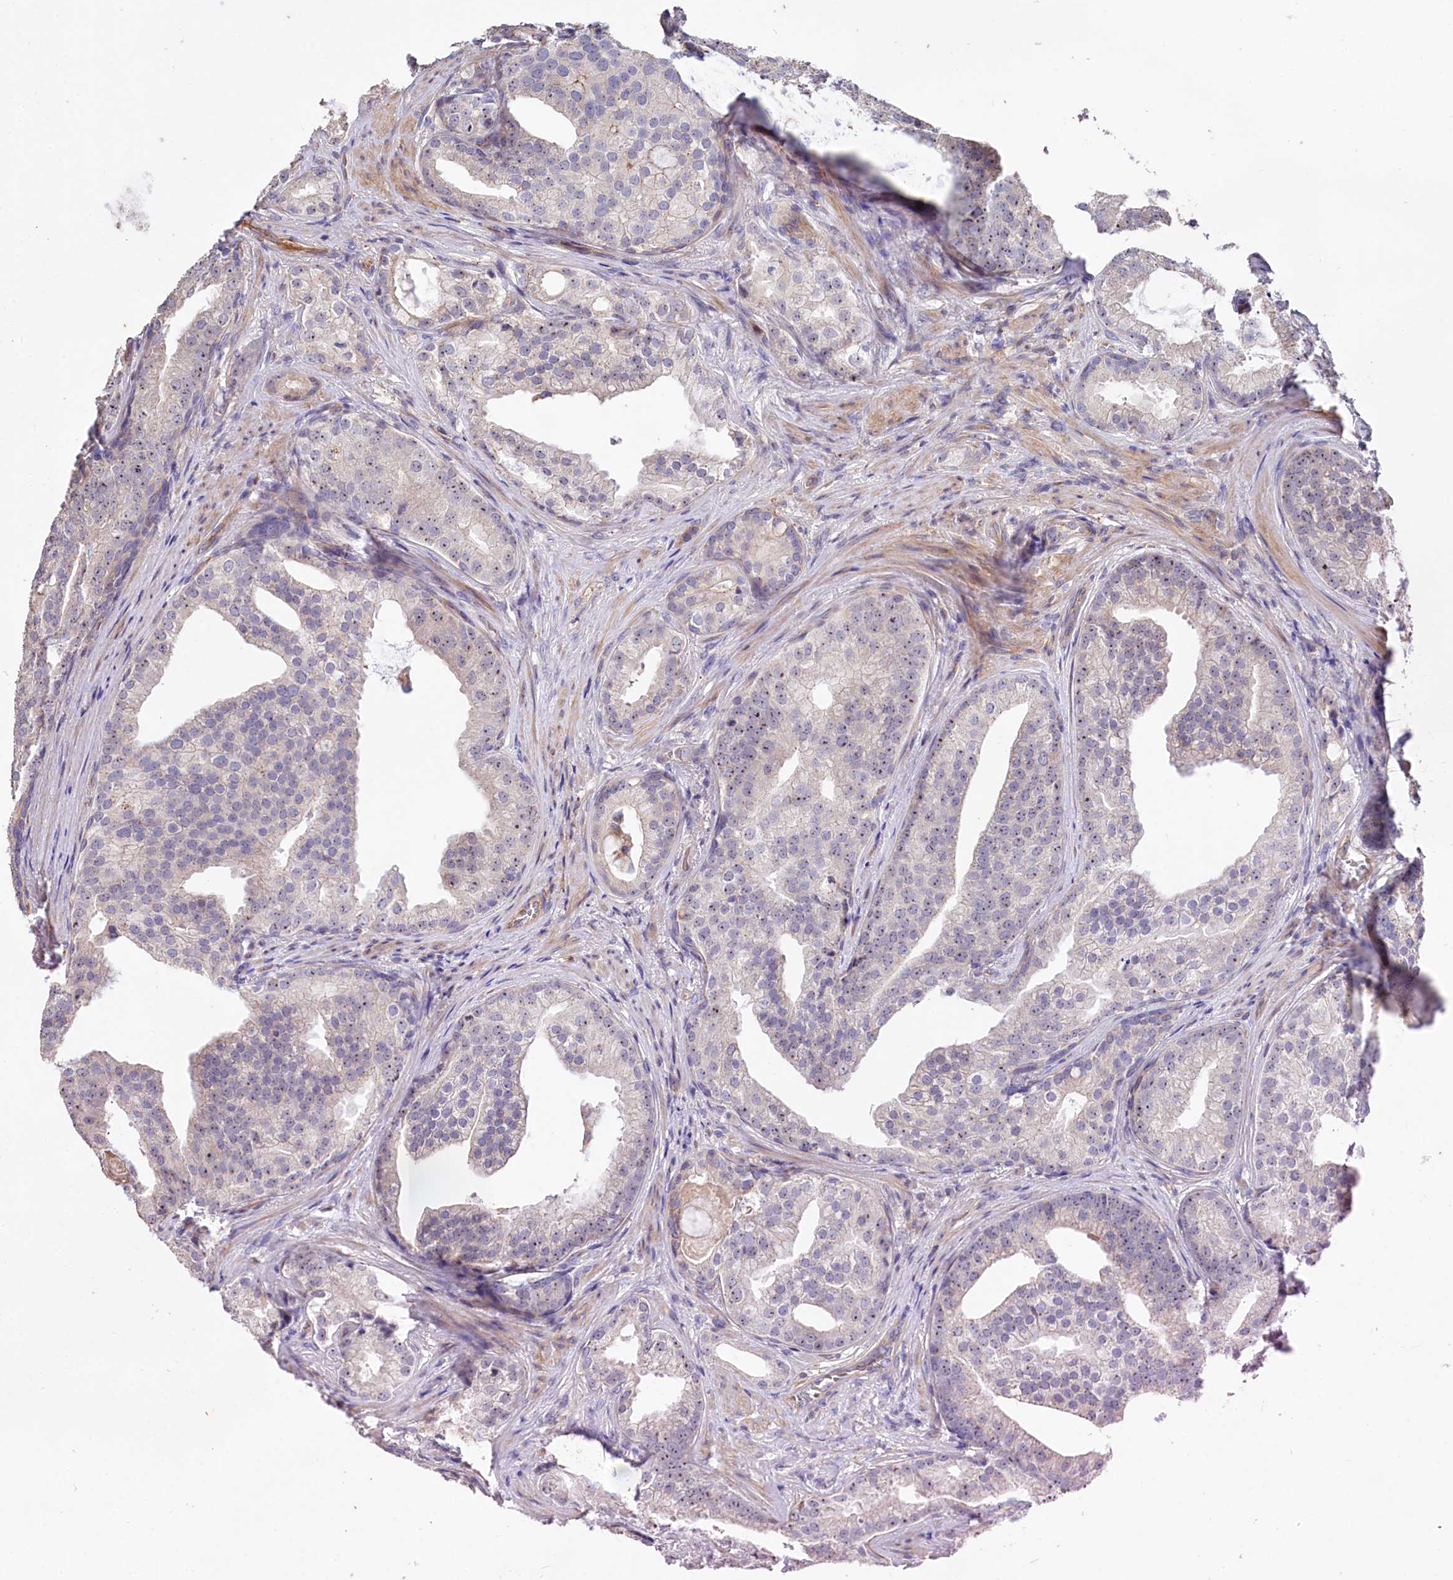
{"staining": {"intensity": "weak", "quantity": "<25%", "location": "nuclear"}, "tissue": "prostate cancer", "cell_type": "Tumor cells", "image_type": "cancer", "snomed": [{"axis": "morphology", "description": "Adenocarcinoma, Low grade"}, {"axis": "topography", "description": "Prostate"}], "caption": "IHC image of human adenocarcinoma (low-grade) (prostate) stained for a protein (brown), which displays no staining in tumor cells.", "gene": "RPUSD3", "patient": {"sex": "male", "age": 71}}